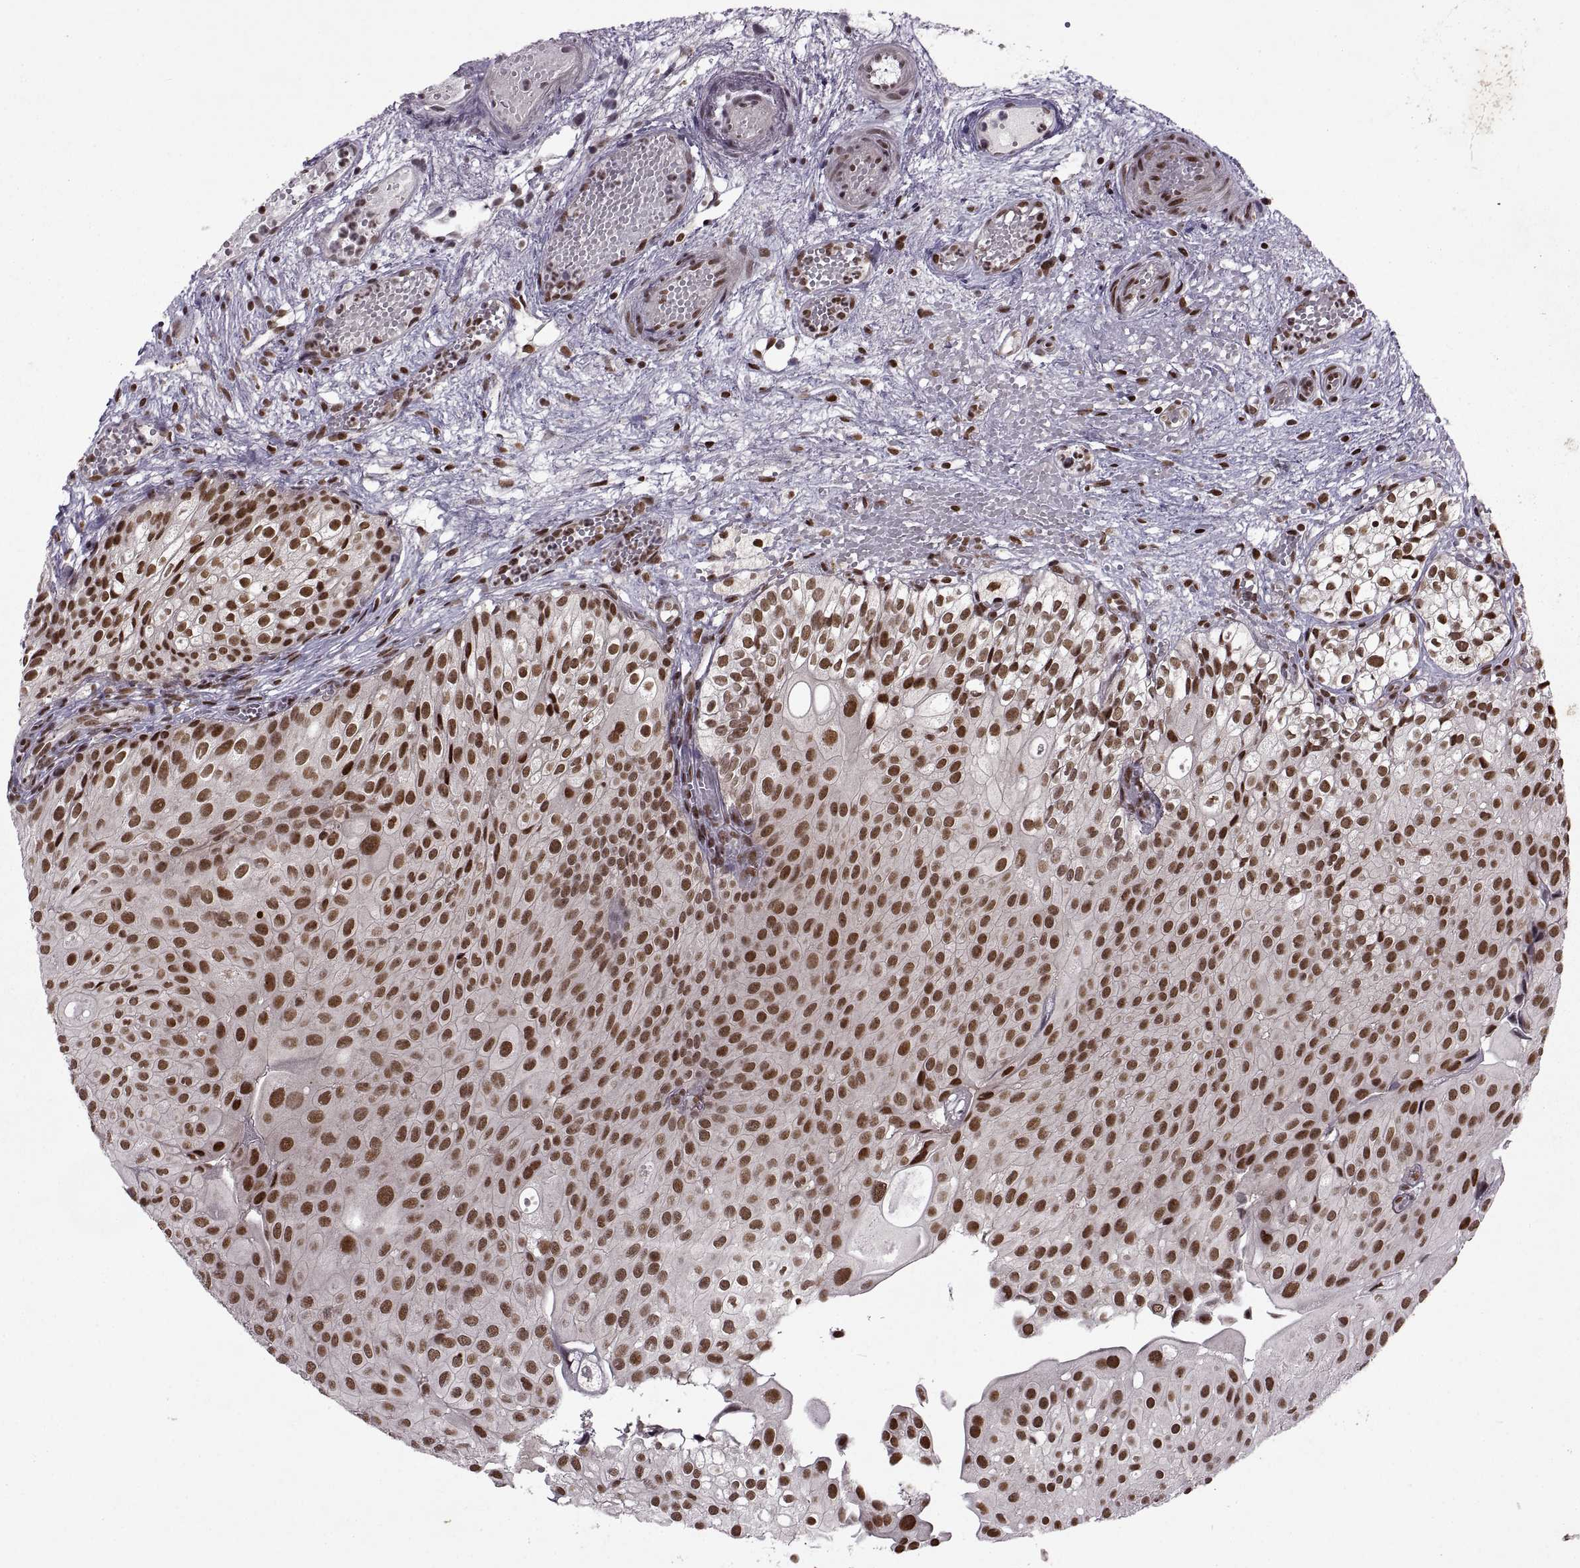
{"staining": {"intensity": "strong", "quantity": ">75%", "location": "nuclear"}, "tissue": "urothelial cancer", "cell_type": "Tumor cells", "image_type": "cancer", "snomed": [{"axis": "morphology", "description": "Urothelial carcinoma, Low grade"}, {"axis": "topography", "description": "Urinary bladder"}], "caption": "Immunohistochemistry image of neoplastic tissue: low-grade urothelial carcinoma stained using IHC shows high levels of strong protein expression localized specifically in the nuclear of tumor cells, appearing as a nuclear brown color.", "gene": "MT1E", "patient": {"sex": "male", "age": 72}}